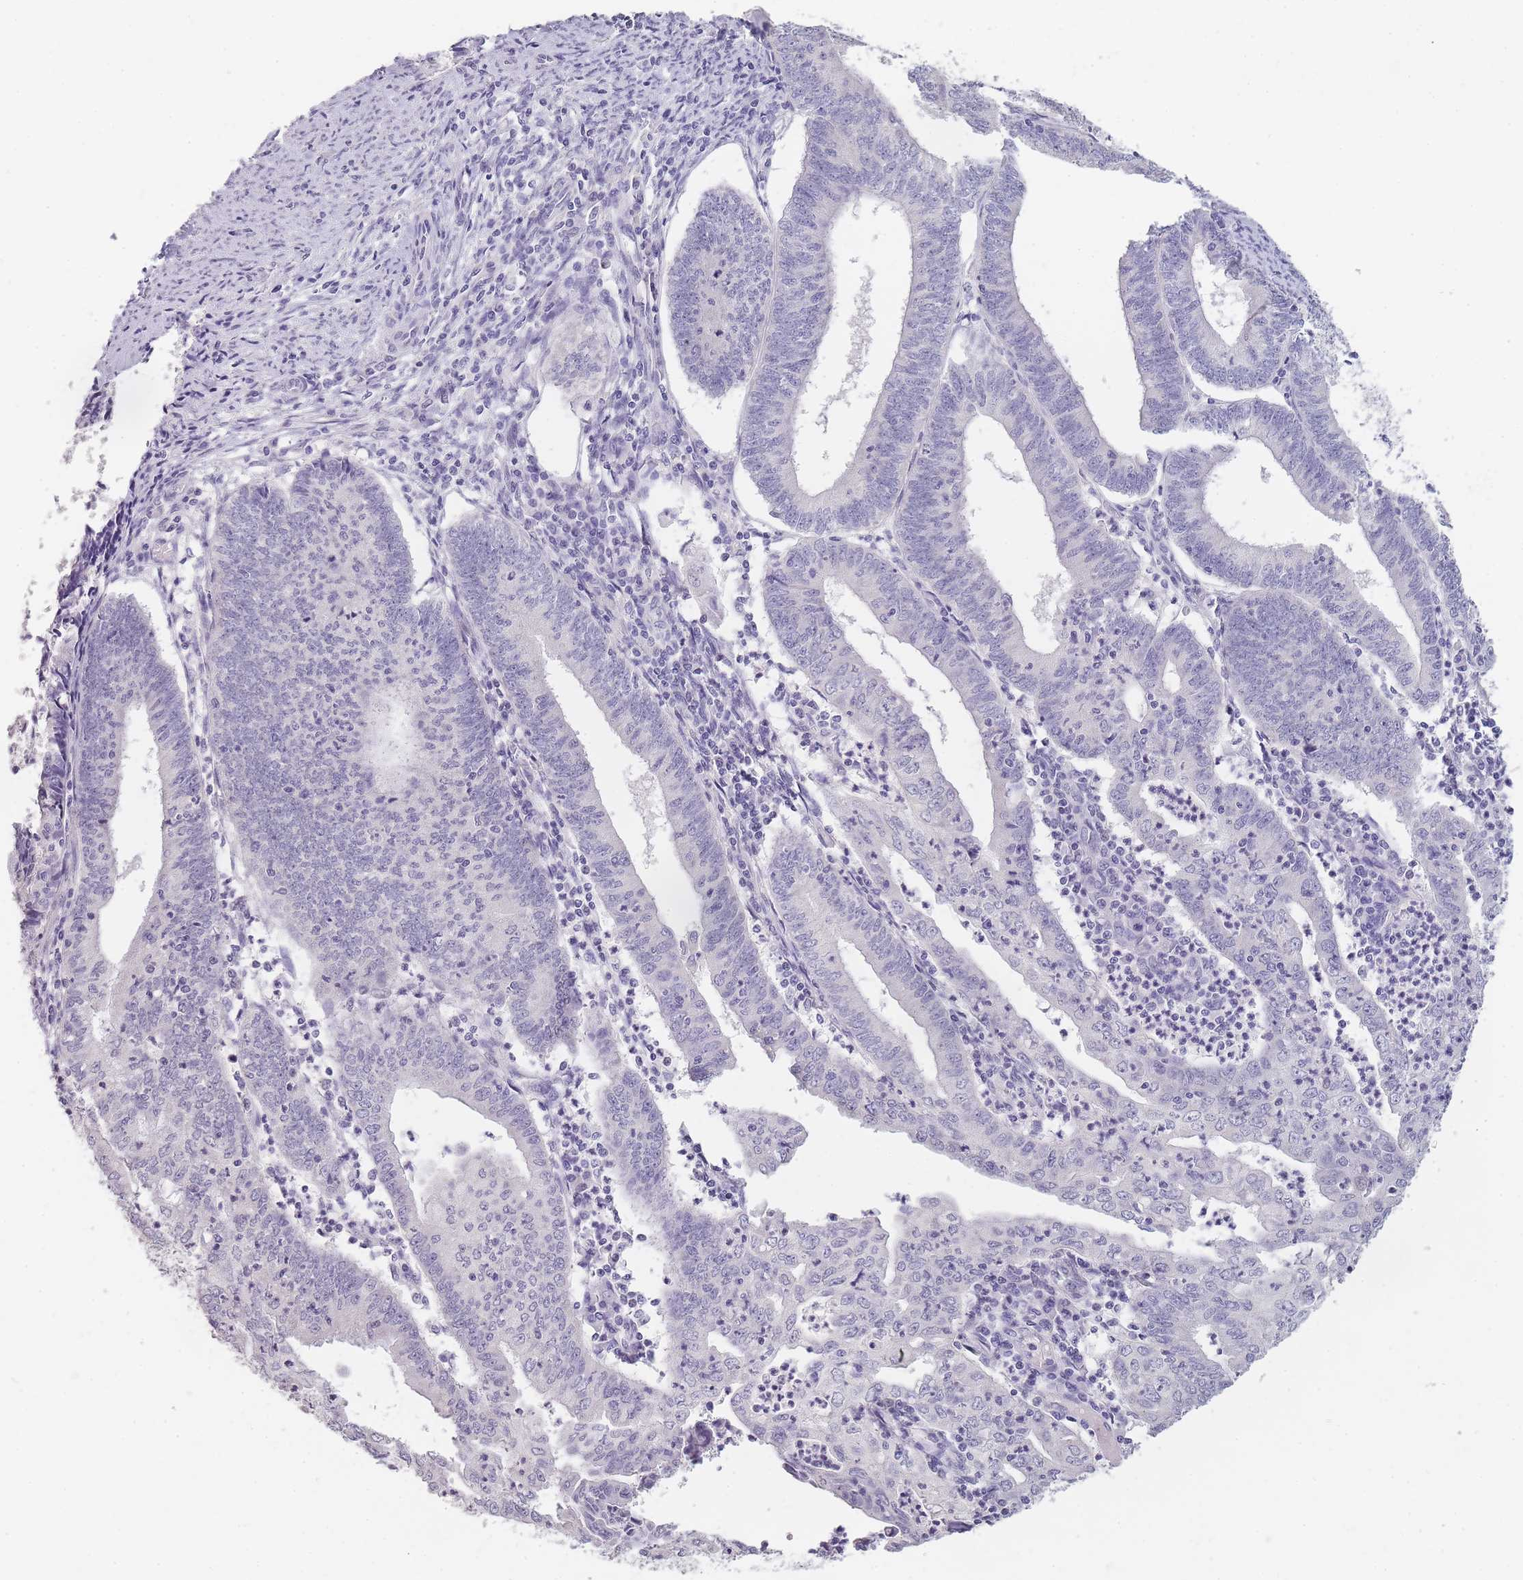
{"staining": {"intensity": "negative", "quantity": "none", "location": "none"}, "tissue": "endometrial cancer", "cell_type": "Tumor cells", "image_type": "cancer", "snomed": [{"axis": "morphology", "description": "Adenocarcinoma, NOS"}, {"axis": "topography", "description": "Endometrium"}], "caption": "The immunohistochemistry image has no significant positivity in tumor cells of adenocarcinoma (endometrial) tissue.", "gene": "INS", "patient": {"sex": "female", "age": 60}}